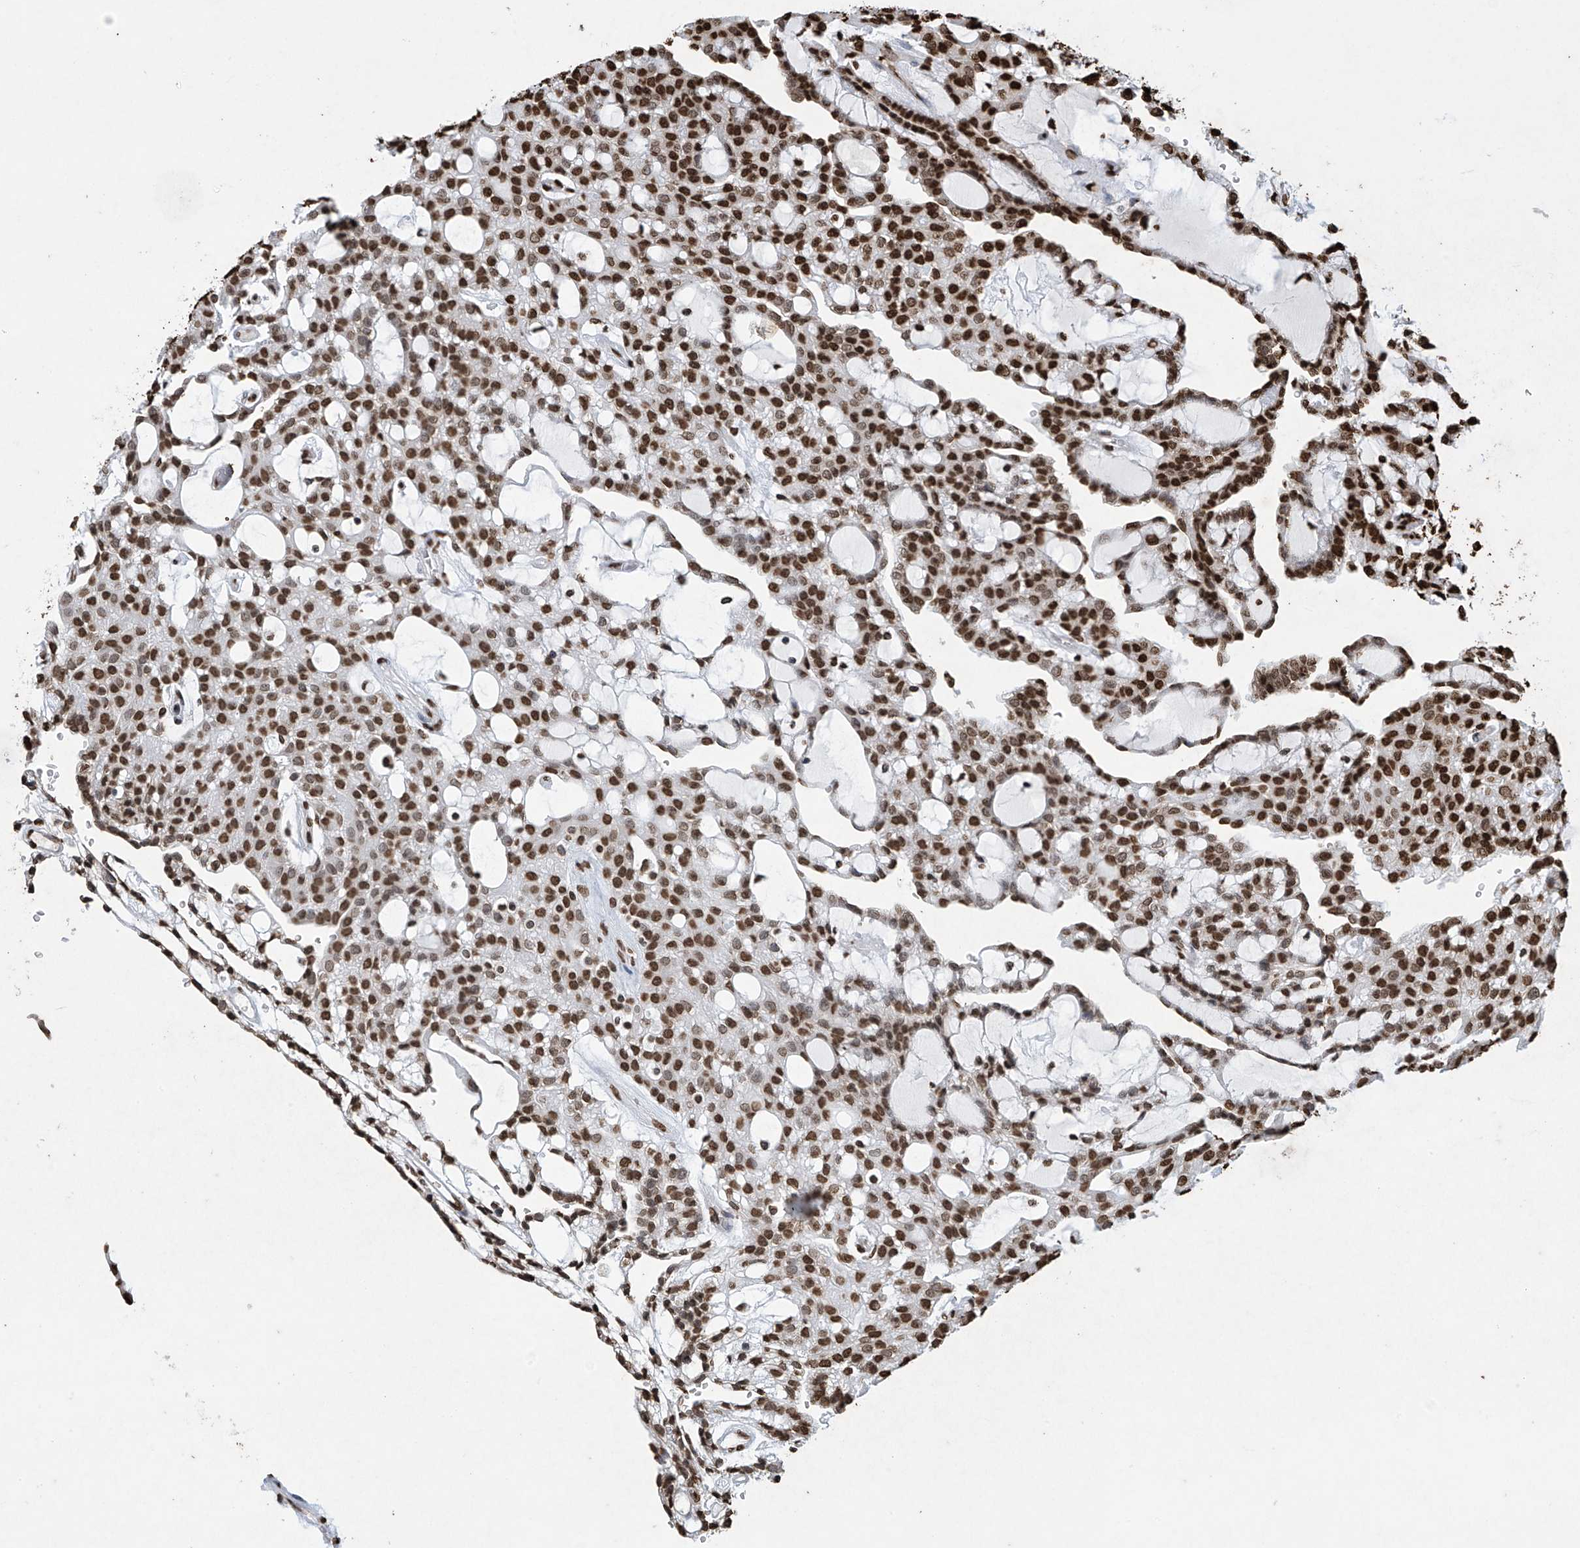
{"staining": {"intensity": "strong", "quantity": ">75%", "location": "nuclear"}, "tissue": "renal cancer", "cell_type": "Tumor cells", "image_type": "cancer", "snomed": [{"axis": "morphology", "description": "Adenocarcinoma, NOS"}, {"axis": "topography", "description": "Kidney"}], "caption": "Protein expression analysis of adenocarcinoma (renal) demonstrates strong nuclear staining in approximately >75% of tumor cells. The staining was performed using DAB (3,3'-diaminobenzidine) to visualize the protein expression in brown, while the nuclei were stained in blue with hematoxylin (Magnification: 20x).", "gene": "H3-3A", "patient": {"sex": "male", "age": 63}}